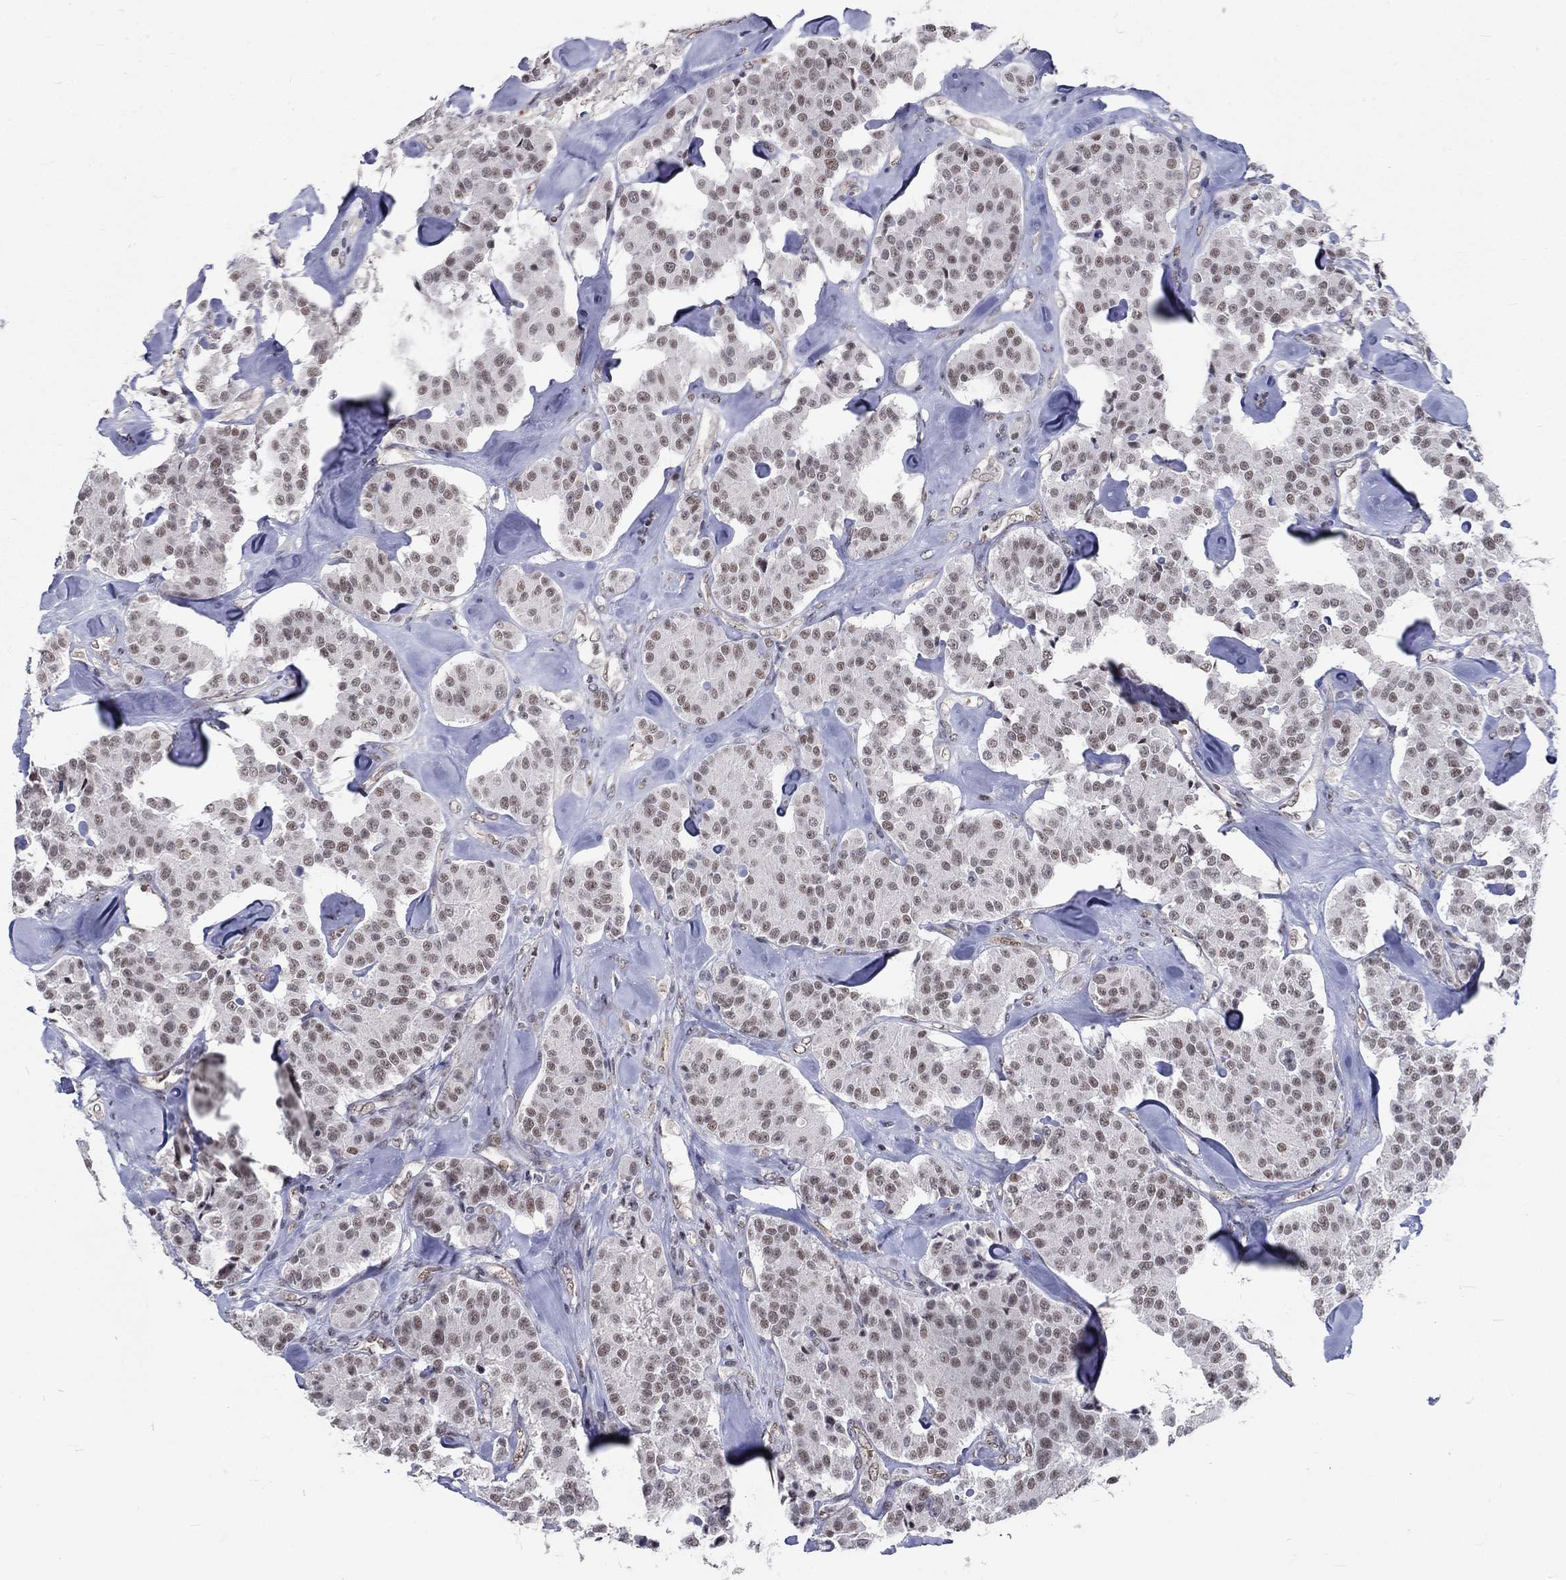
{"staining": {"intensity": "weak", "quantity": "25%-75%", "location": "nuclear"}, "tissue": "carcinoid", "cell_type": "Tumor cells", "image_type": "cancer", "snomed": [{"axis": "morphology", "description": "Carcinoid, malignant, NOS"}, {"axis": "topography", "description": "Pancreas"}], "caption": "About 25%-75% of tumor cells in human malignant carcinoid show weak nuclear protein staining as visualized by brown immunohistochemical staining.", "gene": "ZBED1", "patient": {"sex": "male", "age": 41}}